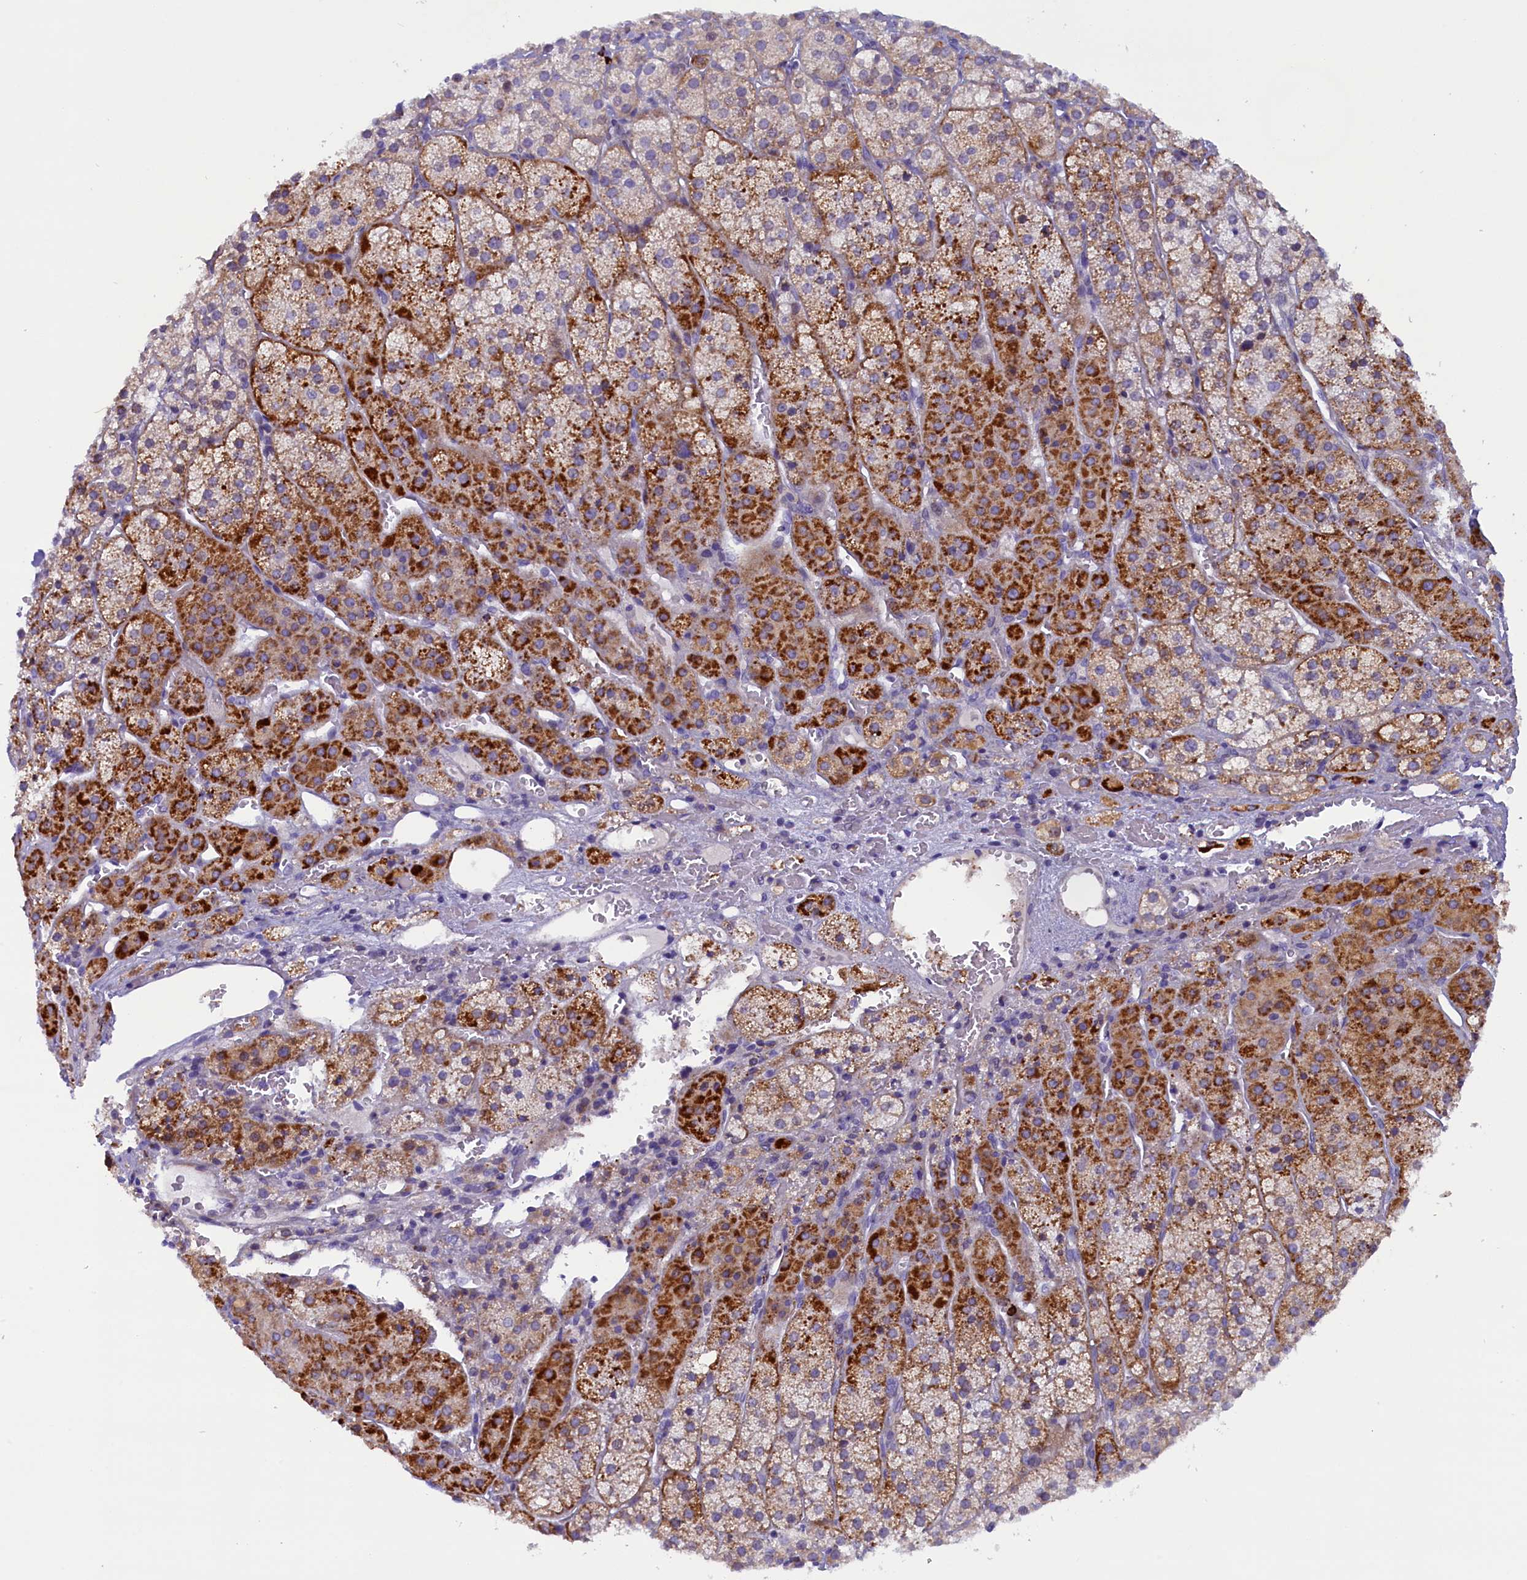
{"staining": {"intensity": "moderate", "quantity": "25%-75%", "location": "cytoplasmic/membranous"}, "tissue": "adrenal gland", "cell_type": "Glandular cells", "image_type": "normal", "snomed": [{"axis": "morphology", "description": "Normal tissue, NOS"}, {"axis": "topography", "description": "Adrenal gland"}], "caption": "DAB immunohistochemical staining of unremarkable adrenal gland demonstrates moderate cytoplasmic/membranous protein positivity in about 25%-75% of glandular cells.", "gene": "RTTN", "patient": {"sex": "female", "age": 44}}